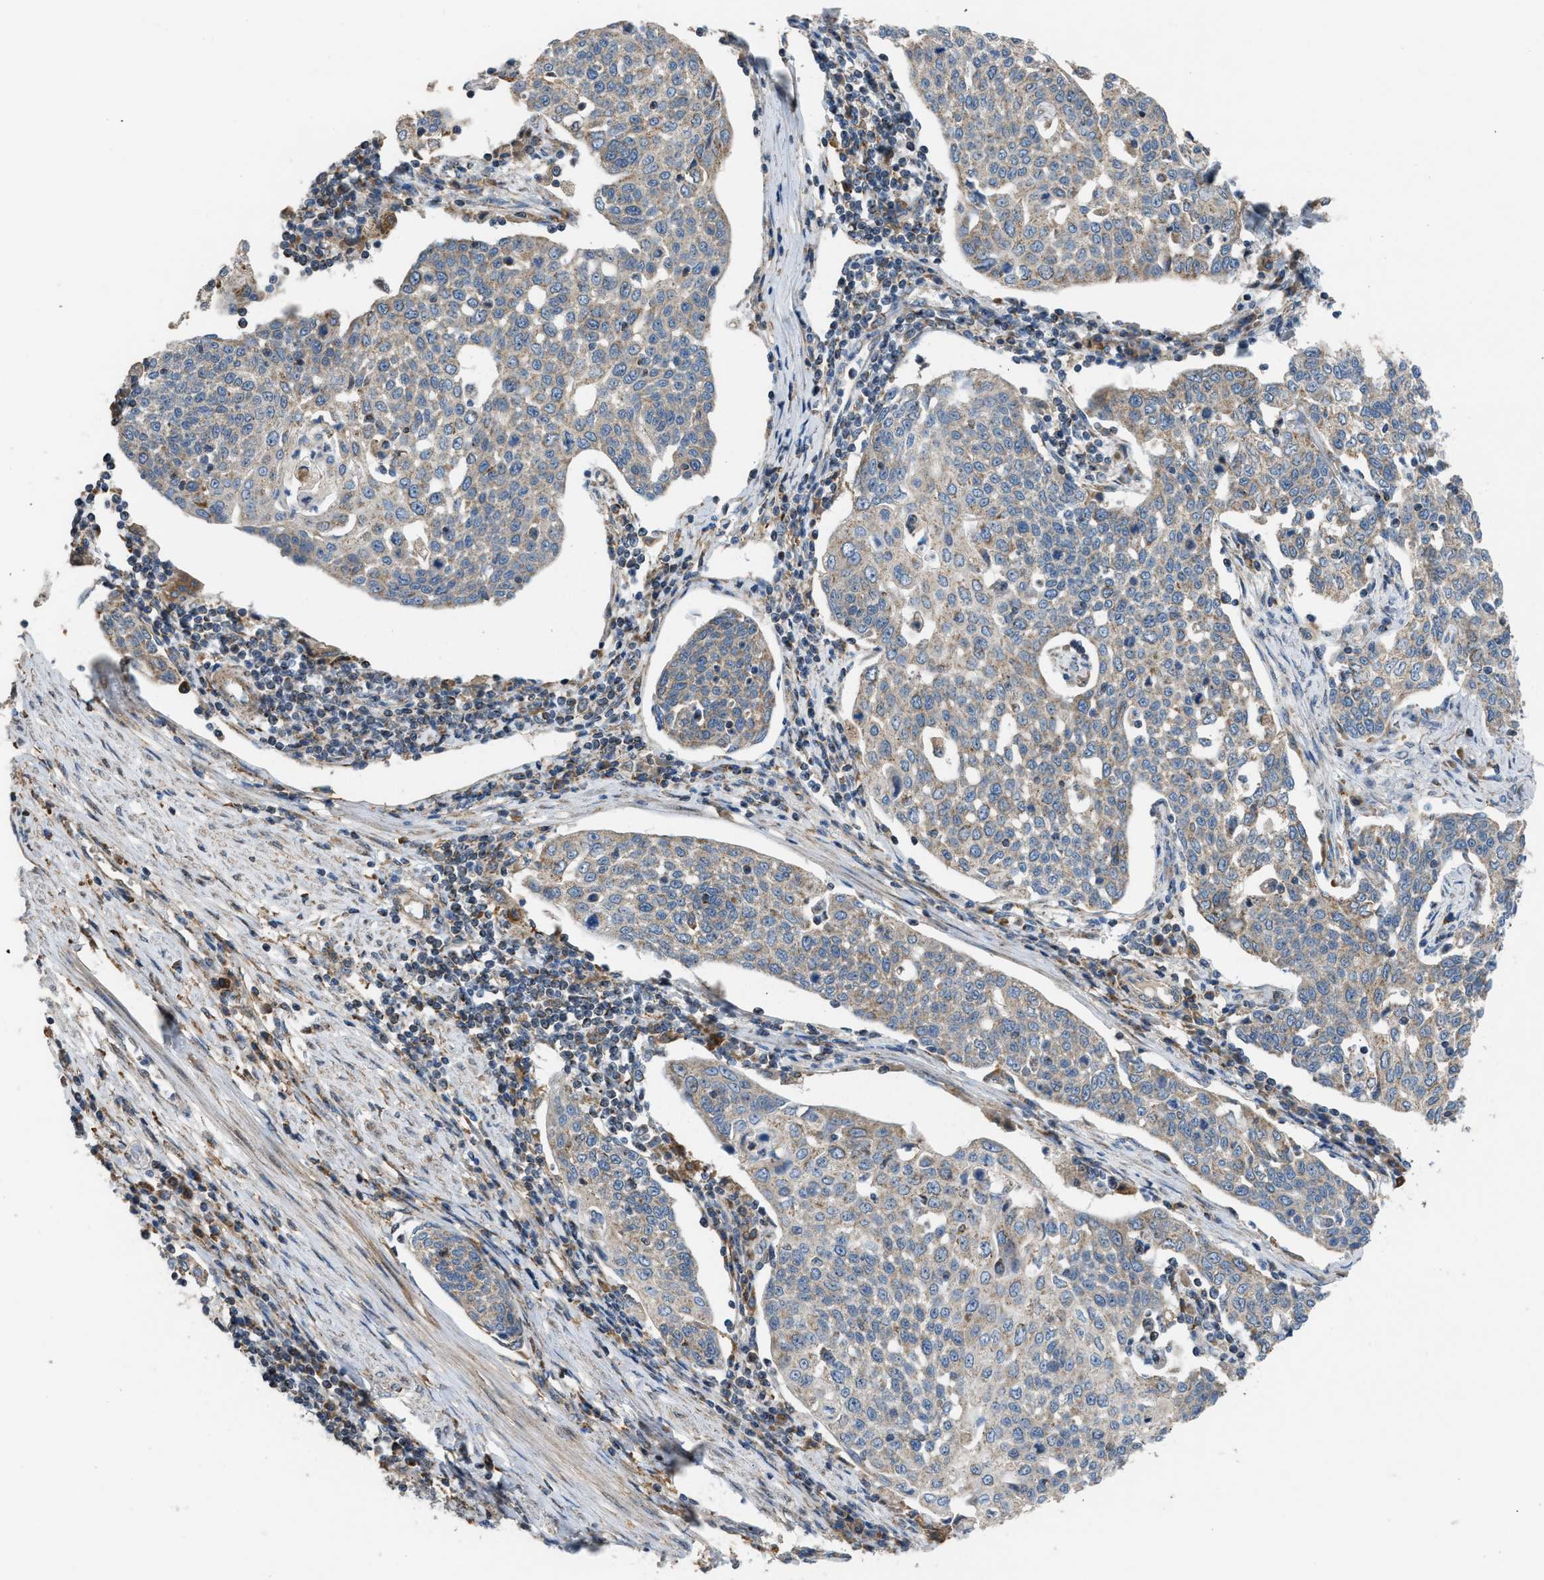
{"staining": {"intensity": "weak", "quantity": "<25%", "location": "cytoplasmic/membranous"}, "tissue": "cervical cancer", "cell_type": "Tumor cells", "image_type": "cancer", "snomed": [{"axis": "morphology", "description": "Squamous cell carcinoma, NOS"}, {"axis": "topography", "description": "Cervix"}], "caption": "High magnification brightfield microscopy of cervical cancer (squamous cell carcinoma) stained with DAB (3,3'-diaminobenzidine) (brown) and counterstained with hematoxylin (blue): tumor cells show no significant staining. Nuclei are stained in blue.", "gene": "SLC10A3", "patient": {"sex": "female", "age": 34}}